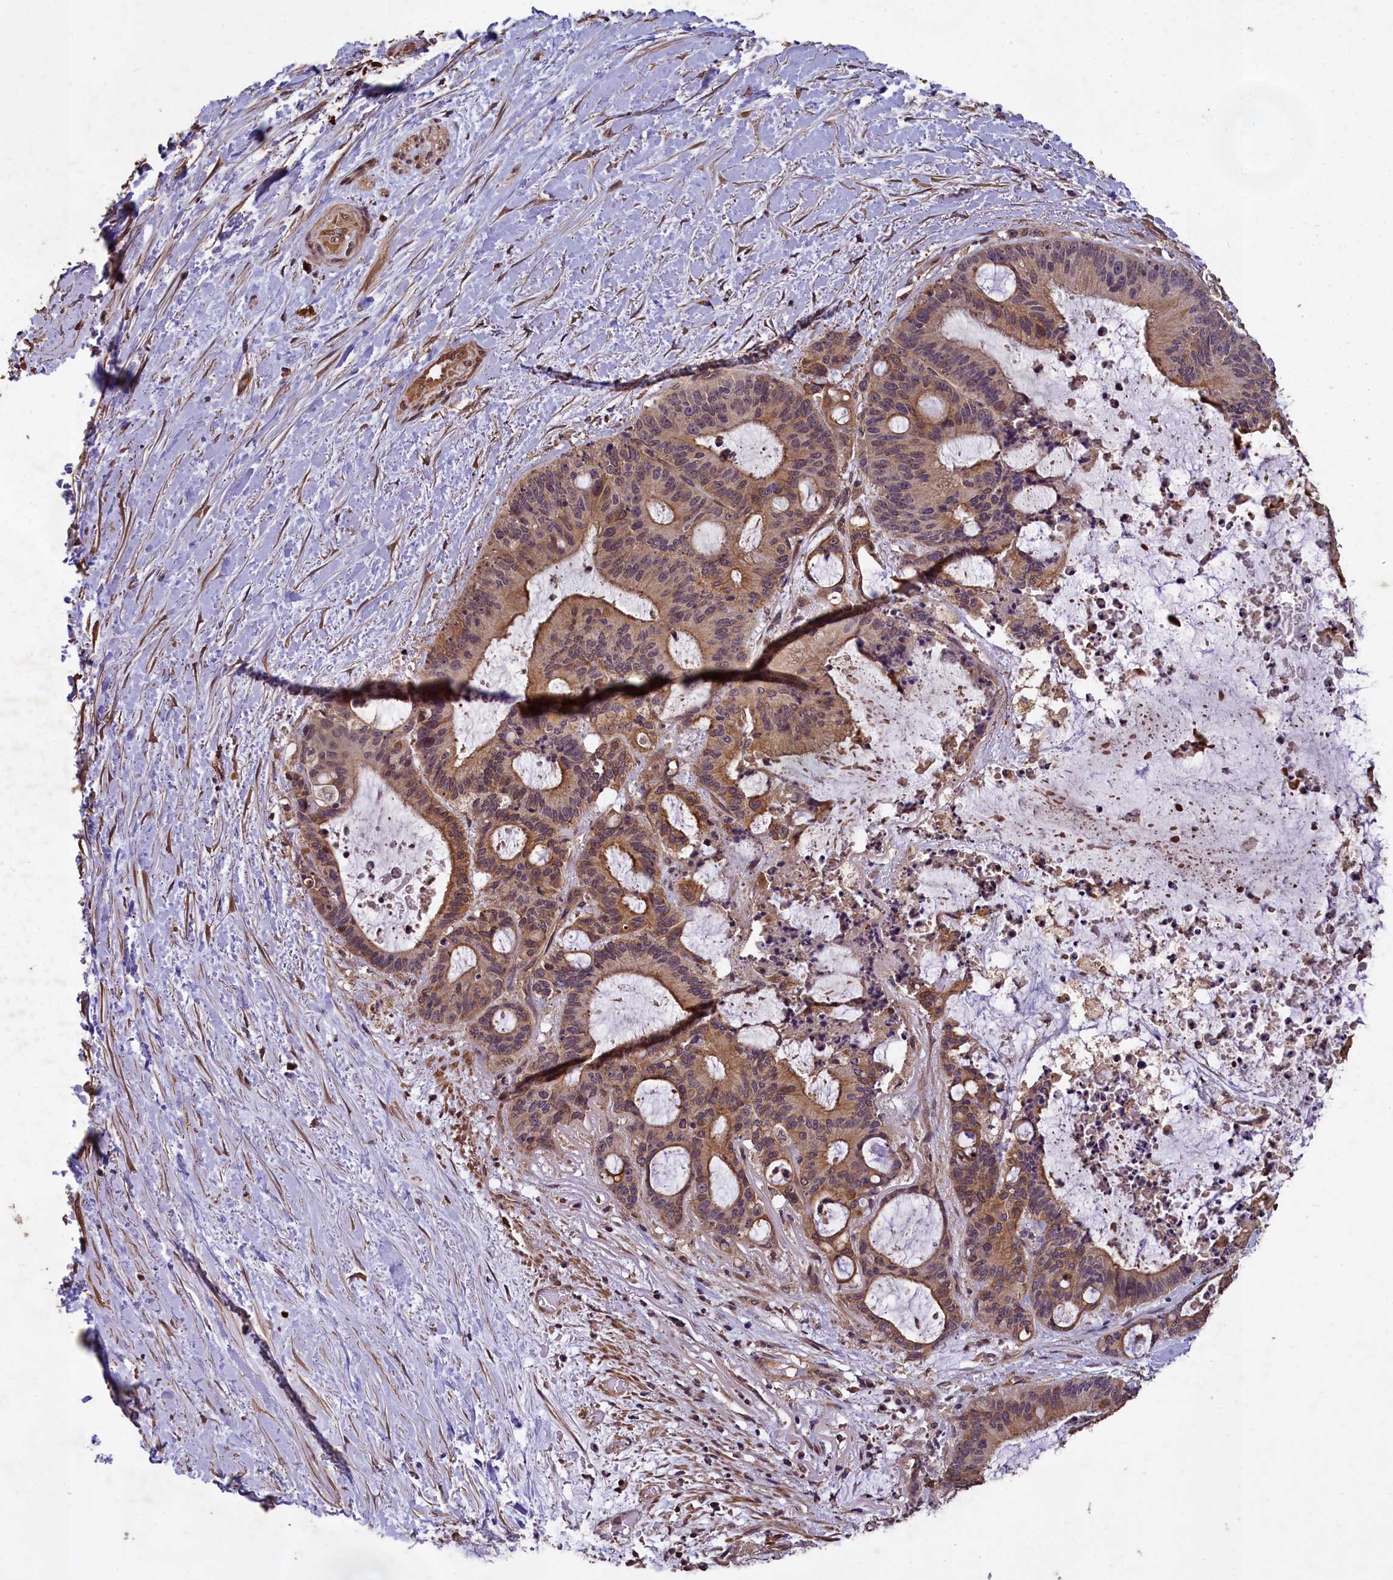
{"staining": {"intensity": "moderate", "quantity": "<25%", "location": "cytoplasmic/membranous"}, "tissue": "liver cancer", "cell_type": "Tumor cells", "image_type": "cancer", "snomed": [{"axis": "morphology", "description": "Normal tissue, NOS"}, {"axis": "morphology", "description": "Cholangiocarcinoma"}, {"axis": "topography", "description": "Liver"}, {"axis": "topography", "description": "Peripheral nerve tissue"}], "caption": "Tumor cells exhibit low levels of moderate cytoplasmic/membranous positivity in approximately <25% of cells in human cholangiocarcinoma (liver). Immunohistochemistry stains the protein in brown and the nuclei are stained blue.", "gene": "CHD9", "patient": {"sex": "female", "age": 73}}